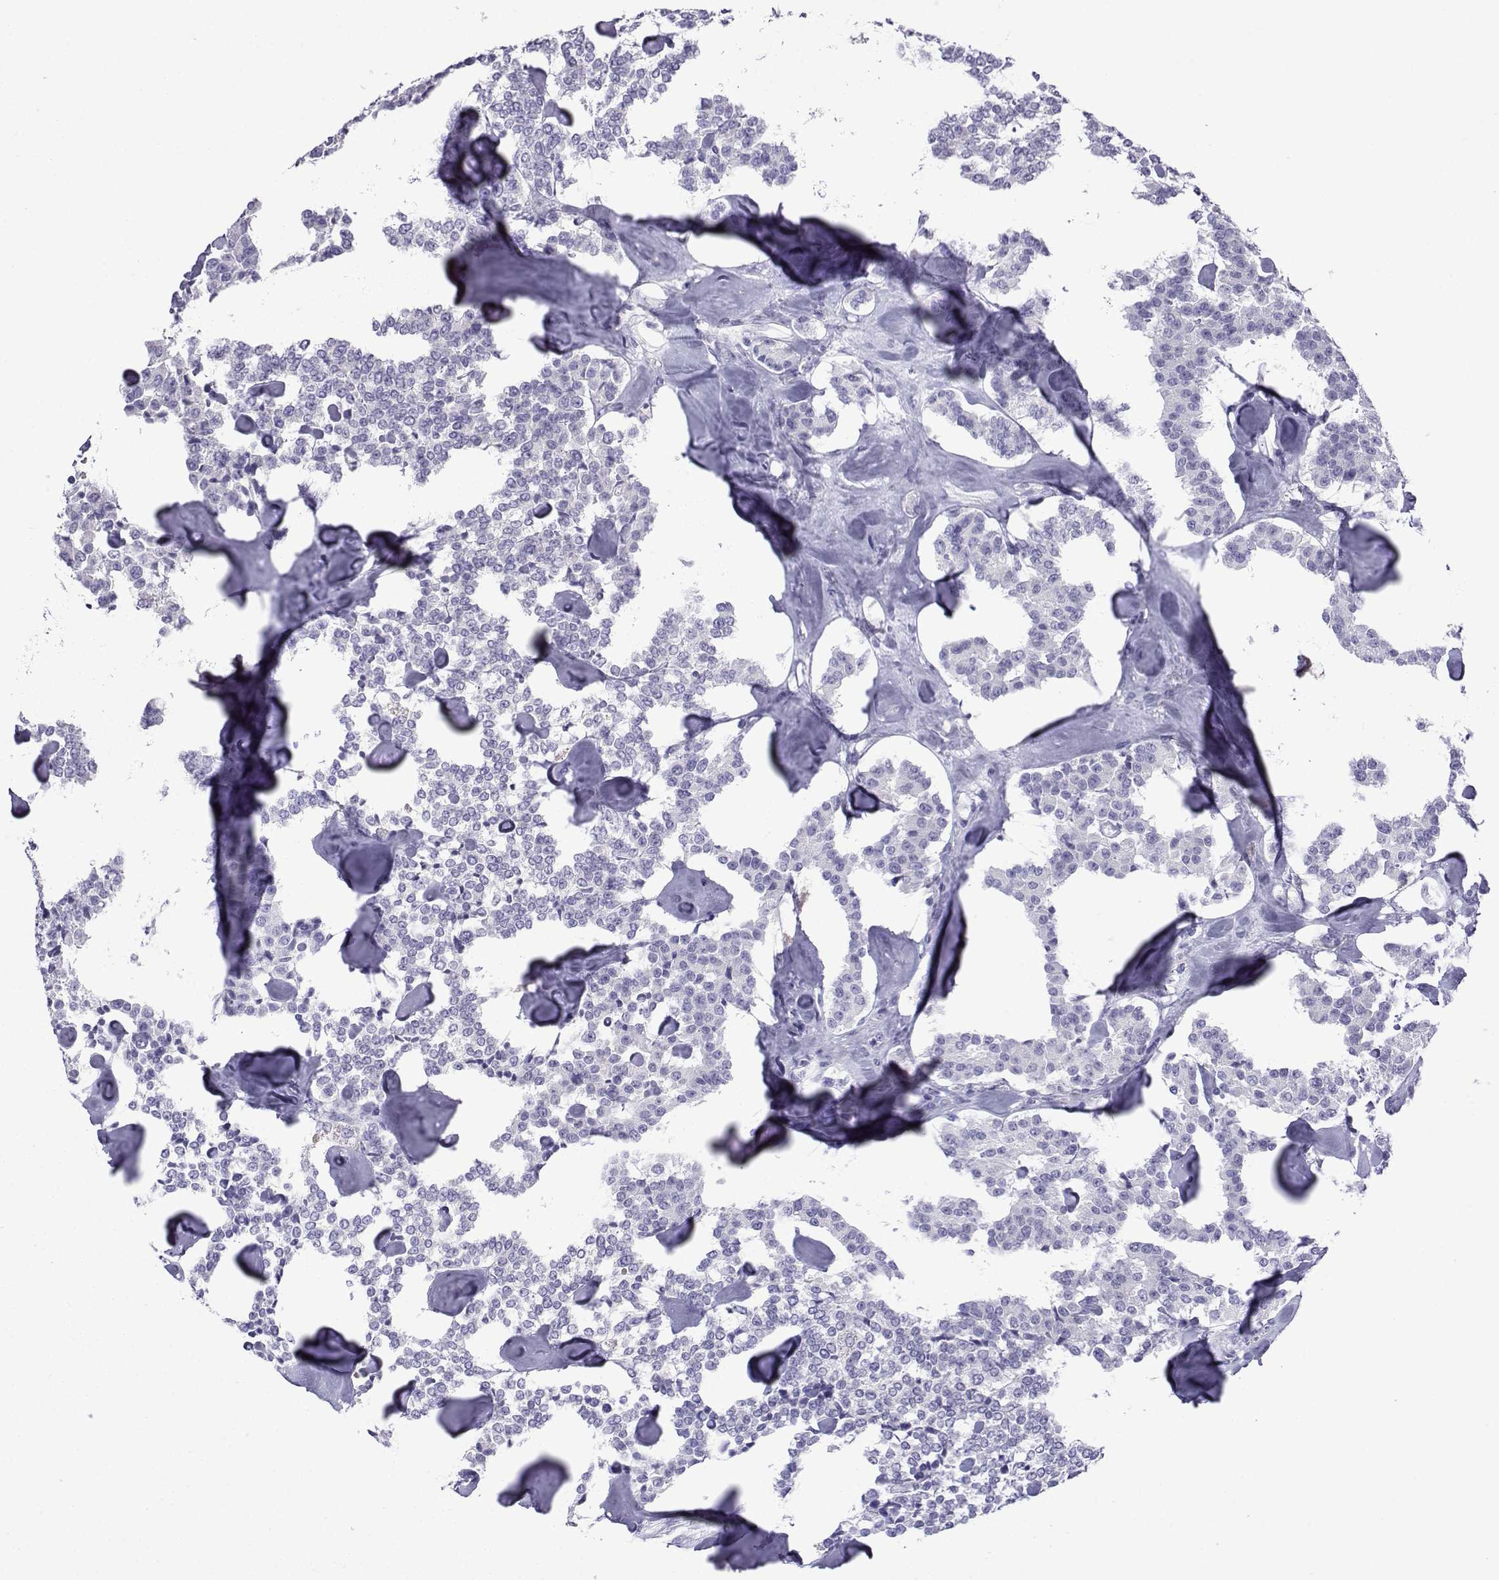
{"staining": {"intensity": "negative", "quantity": "none", "location": "none"}, "tissue": "carcinoid", "cell_type": "Tumor cells", "image_type": "cancer", "snomed": [{"axis": "morphology", "description": "Carcinoid, malignant, NOS"}, {"axis": "topography", "description": "Pancreas"}], "caption": "Carcinoid (malignant) was stained to show a protein in brown. There is no significant positivity in tumor cells. (Immunohistochemistry (ihc), brightfield microscopy, high magnification).", "gene": "TRIM46", "patient": {"sex": "male", "age": 41}}